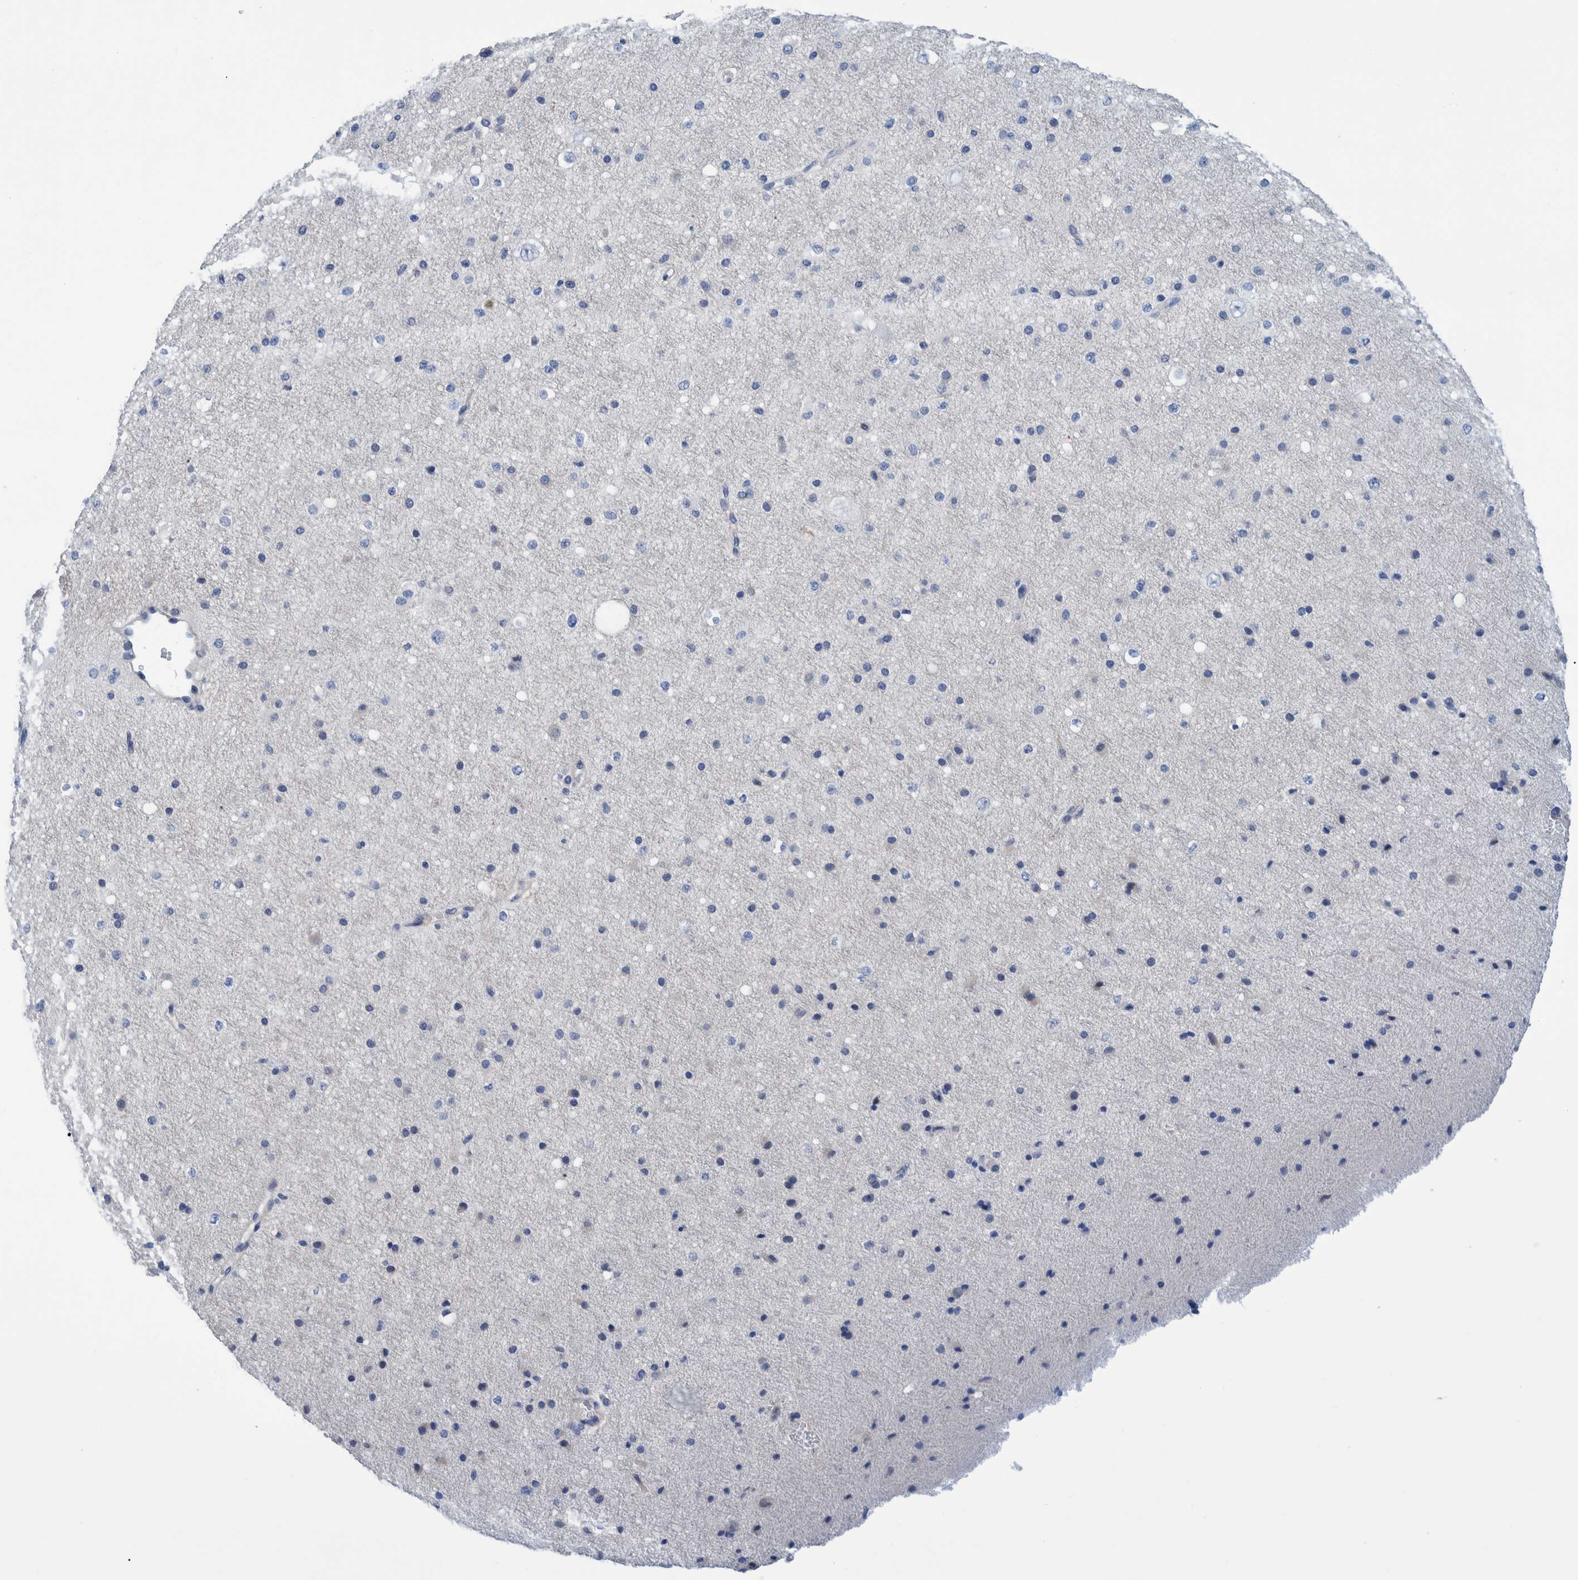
{"staining": {"intensity": "negative", "quantity": "none", "location": "none"}, "tissue": "cerebral cortex", "cell_type": "Endothelial cells", "image_type": "normal", "snomed": [{"axis": "morphology", "description": "Normal tissue, NOS"}, {"axis": "morphology", "description": "Developmental malformation"}, {"axis": "topography", "description": "Cerebral cortex"}], "caption": "Protein analysis of benign cerebral cortex reveals no significant staining in endothelial cells. The staining was performed using DAB (3,3'-diaminobenzidine) to visualize the protein expression in brown, while the nuclei were stained in blue with hematoxylin (Magnification: 20x).", "gene": "MKS1", "patient": {"sex": "female", "age": 30}}